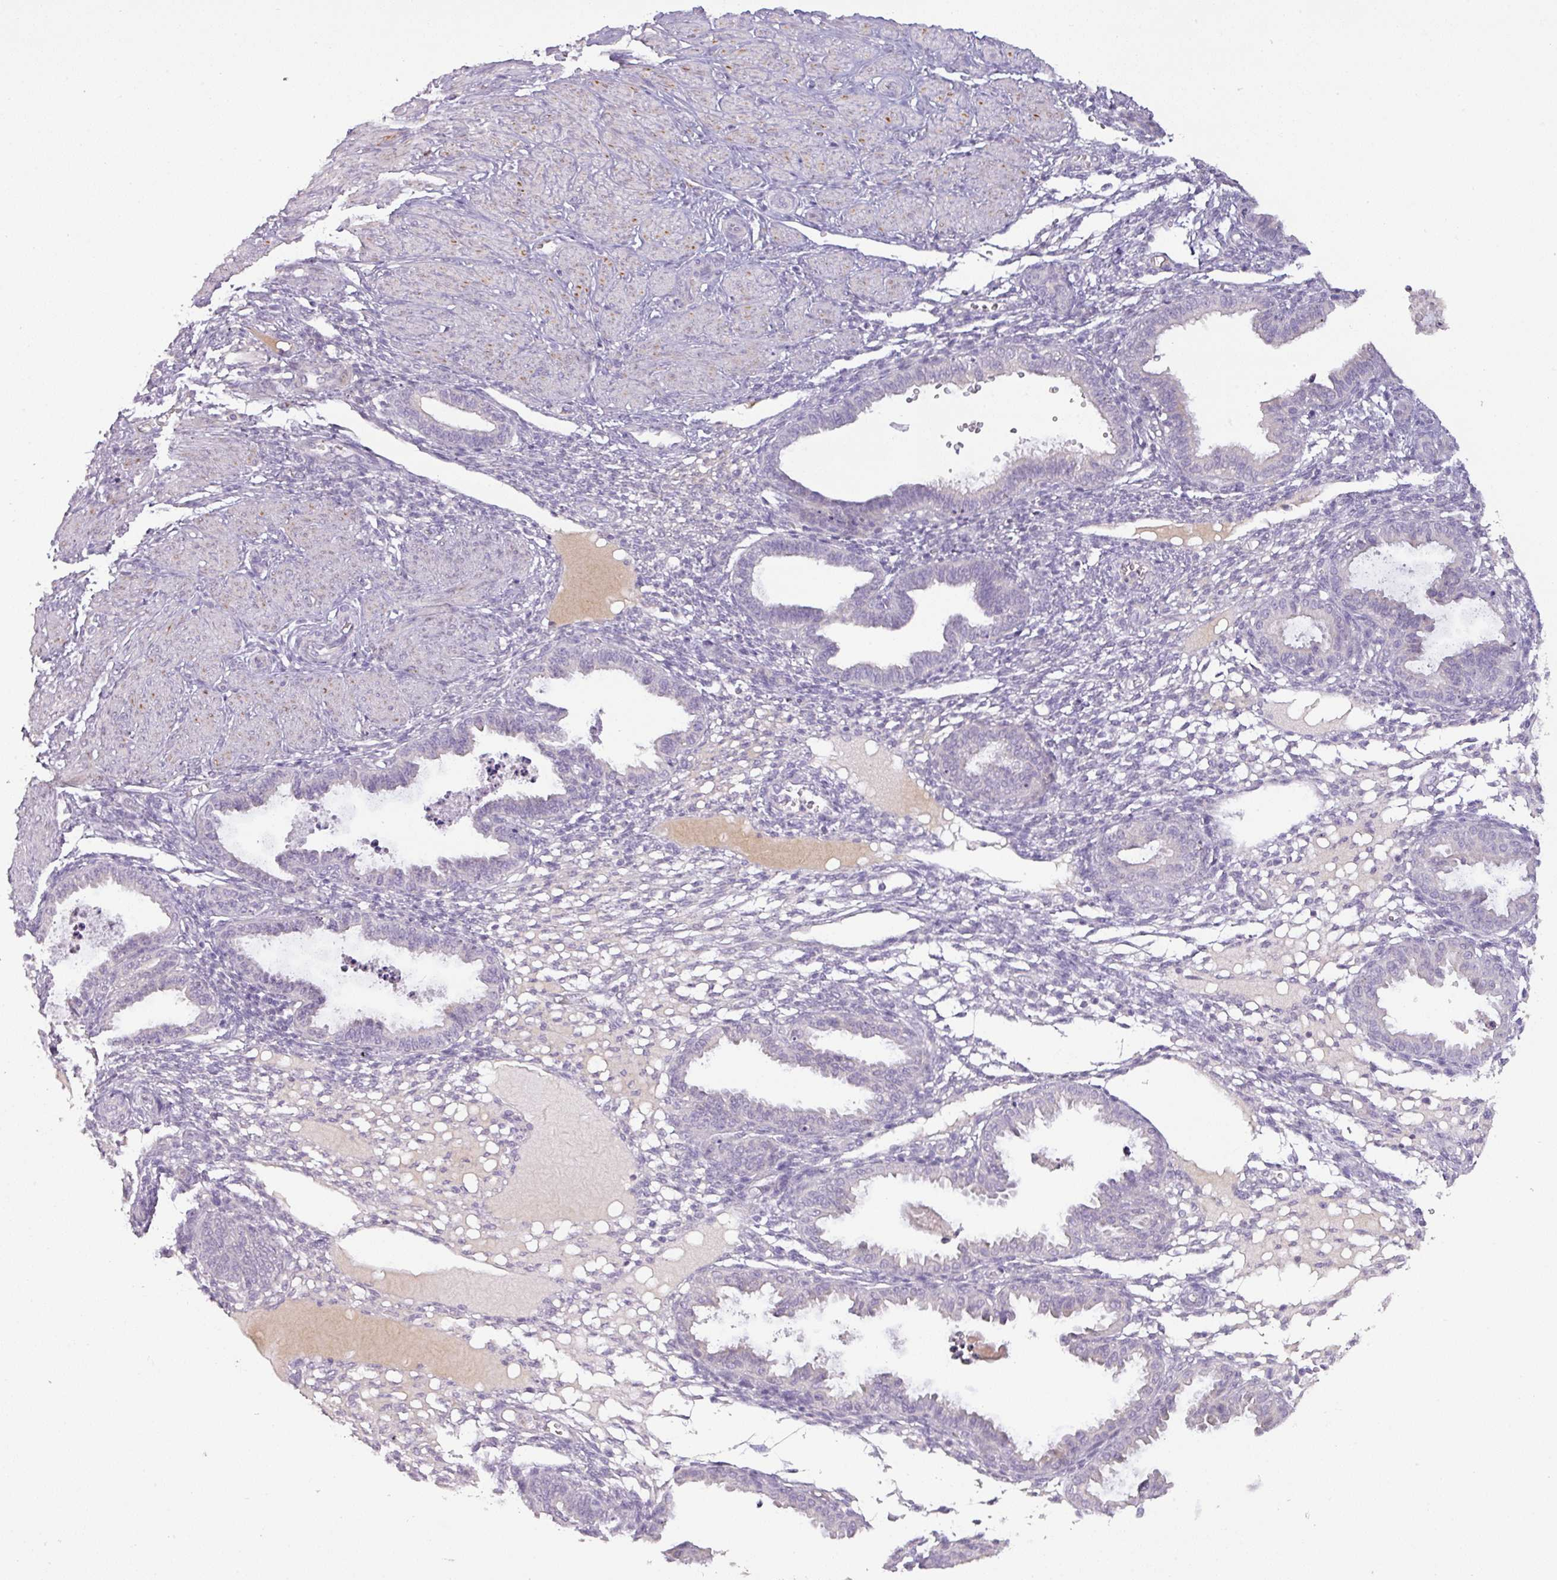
{"staining": {"intensity": "negative", "quantity": "none", "location": "none"}, "tissue": "endometrium", "cell_type": "Cells in endometrial stroma", "image_type": "normal", "snomed": [{"axis": "morphology", "description": "Normal tissue, NOS"}, {"axis": "topography", "description": "Endometrium"}], "caption": "DAB immunohistochemical staining of normal human endometrium reveals no significant staining in cells in endometrial stroma.", "gene": "DRD5", "patient": {"sex": "female", "age": 33}}